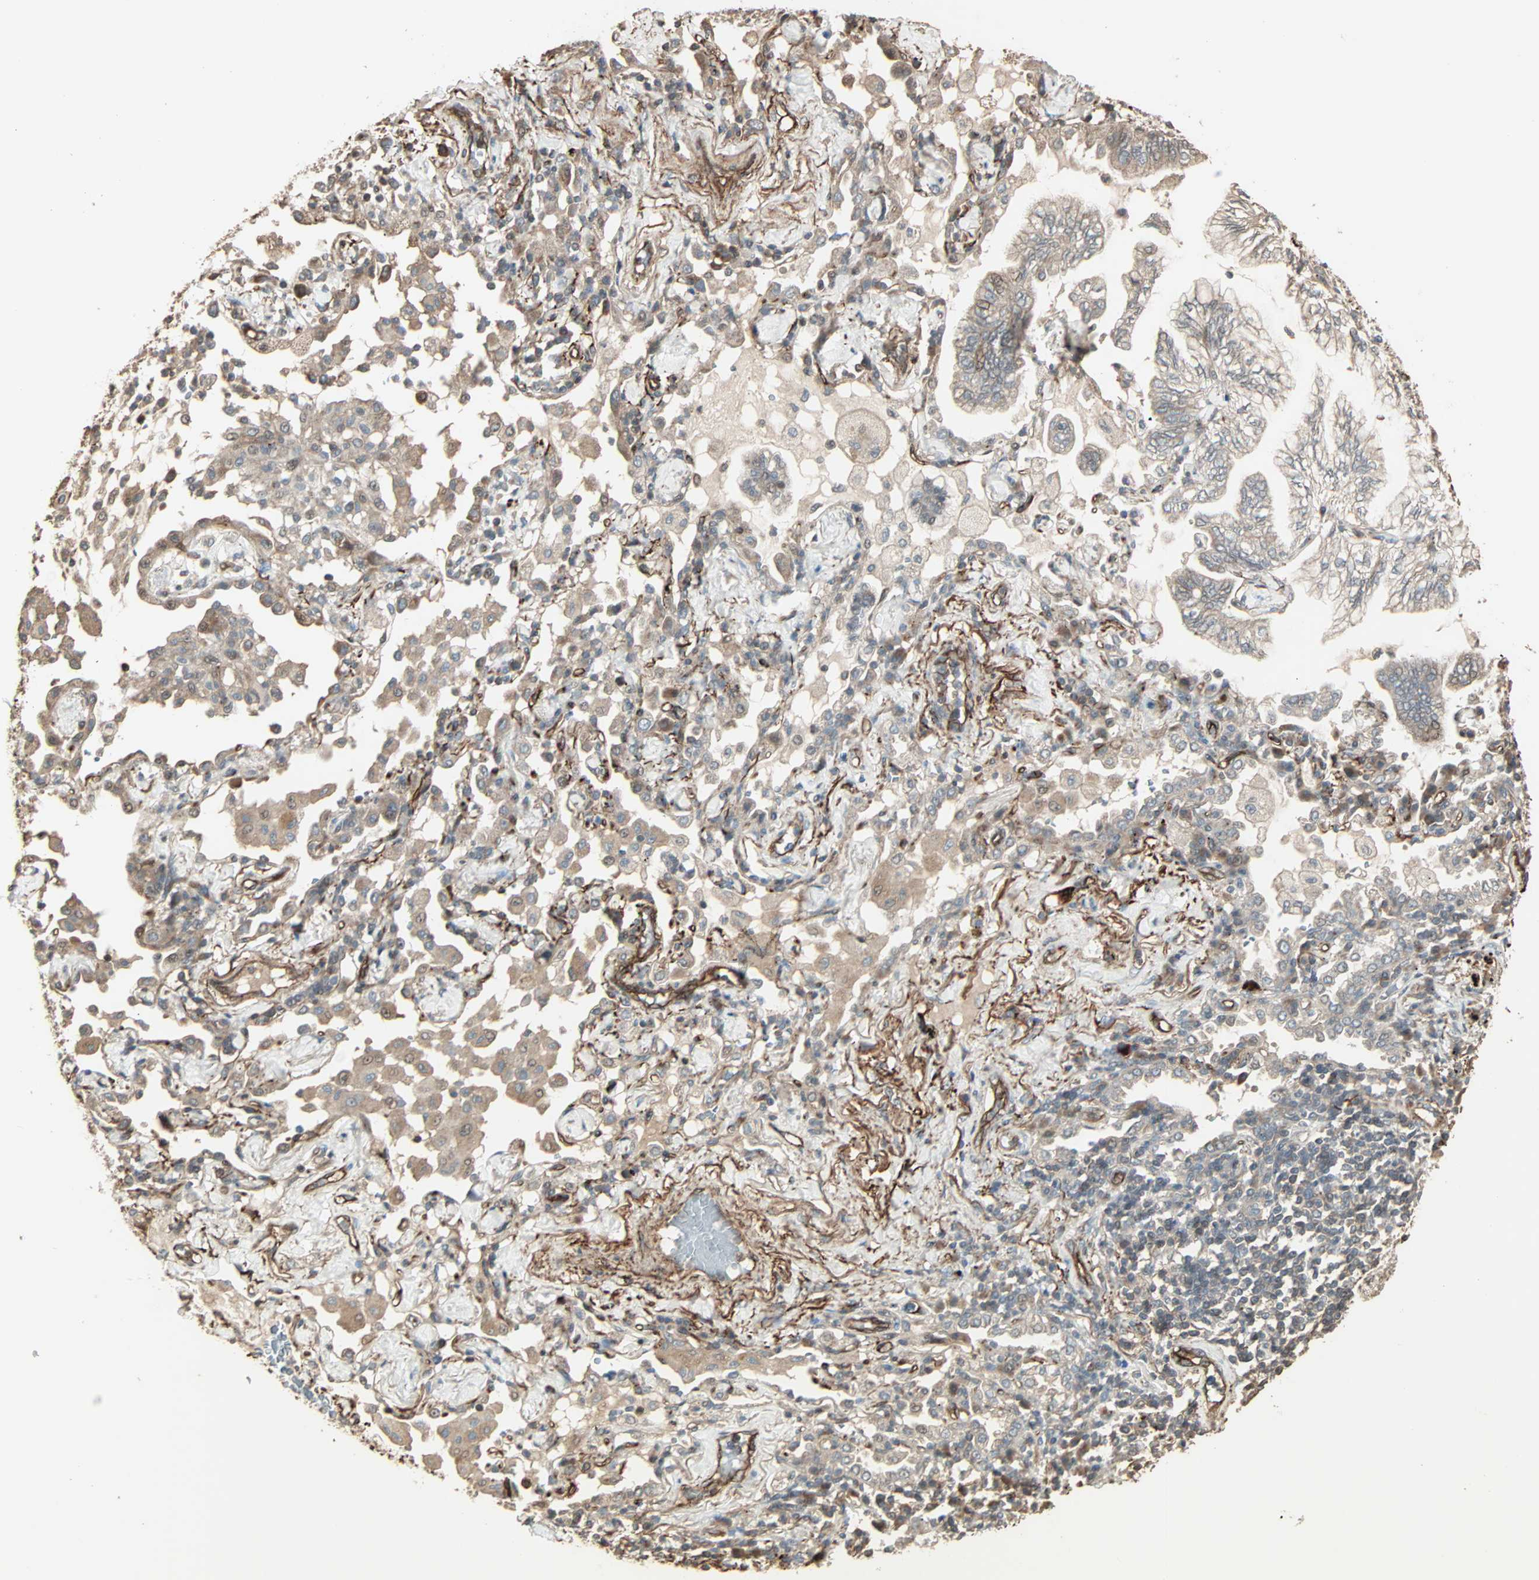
{"staining": {"intensity": "weak", "quantity": ">75%", "location": "cytoplasmic/membranous"}, "tissue": "lung cancer", "cell_type": "Tumor cells", "image_type": "cancer", "snomed": [{"axis": "morphology", "description": "Normal tissue, NOS"}, {"axis": "morphology", "description": "Adenocarcinoma, NOS"}, {"axis": "topography", "description": "Bronchus"}, {"axis": "topography", "description": "Lung"}], "caption": "High-magnification brightfield microscopy of lung cancer stained with DAB (3,3'-diaminobenzidine) (brown) and counterstained with hematoxylin (blue). tumor cells exhibit weak cytoplasmic/membranous staining is present in approximately>75% of cells.", "gene": "CALCRL", "patient": {"sex": "female", "age": 70}}